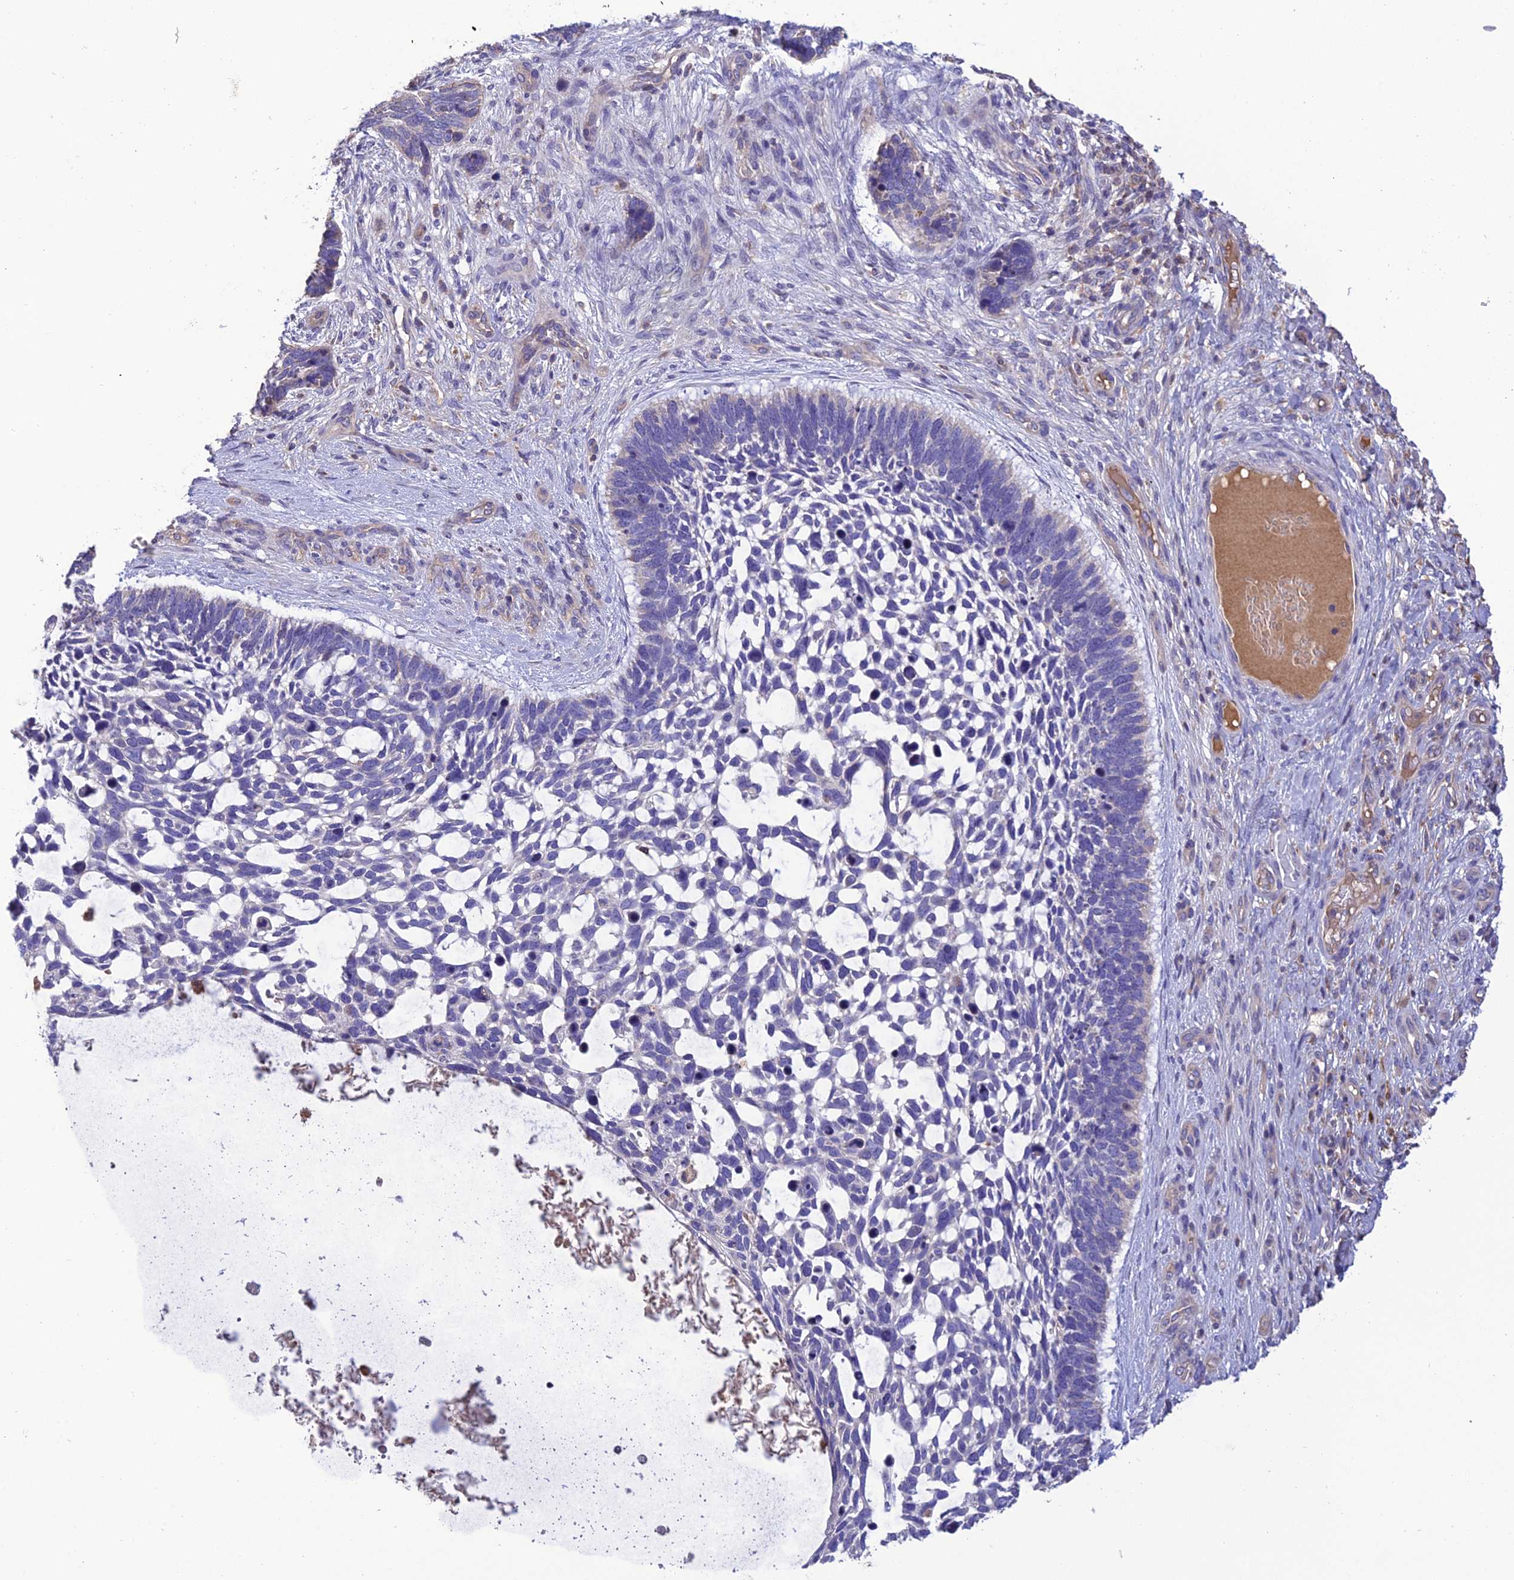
{"staining": {"intensity": "negative", "quantity": "none", "location": "none"}, "tissue": "skin cancer", "cell_type": "Tumor cells", "image_type": "cancer", "snomed": [{"axis": "morphology", "description": "Basal cell carcinoma"}, {"axis": "topography", "description": "Skin"}], "caption": "An image of human skin cancer is negative for staining in tumor cells. (DAB (3,3'-diaminobenzidine) immunohistochemistry (IHC) visualized using brightfield microscopy, high magnification).", "gene": "MIOS", "patient": {"sex": "male", "age": 88}}